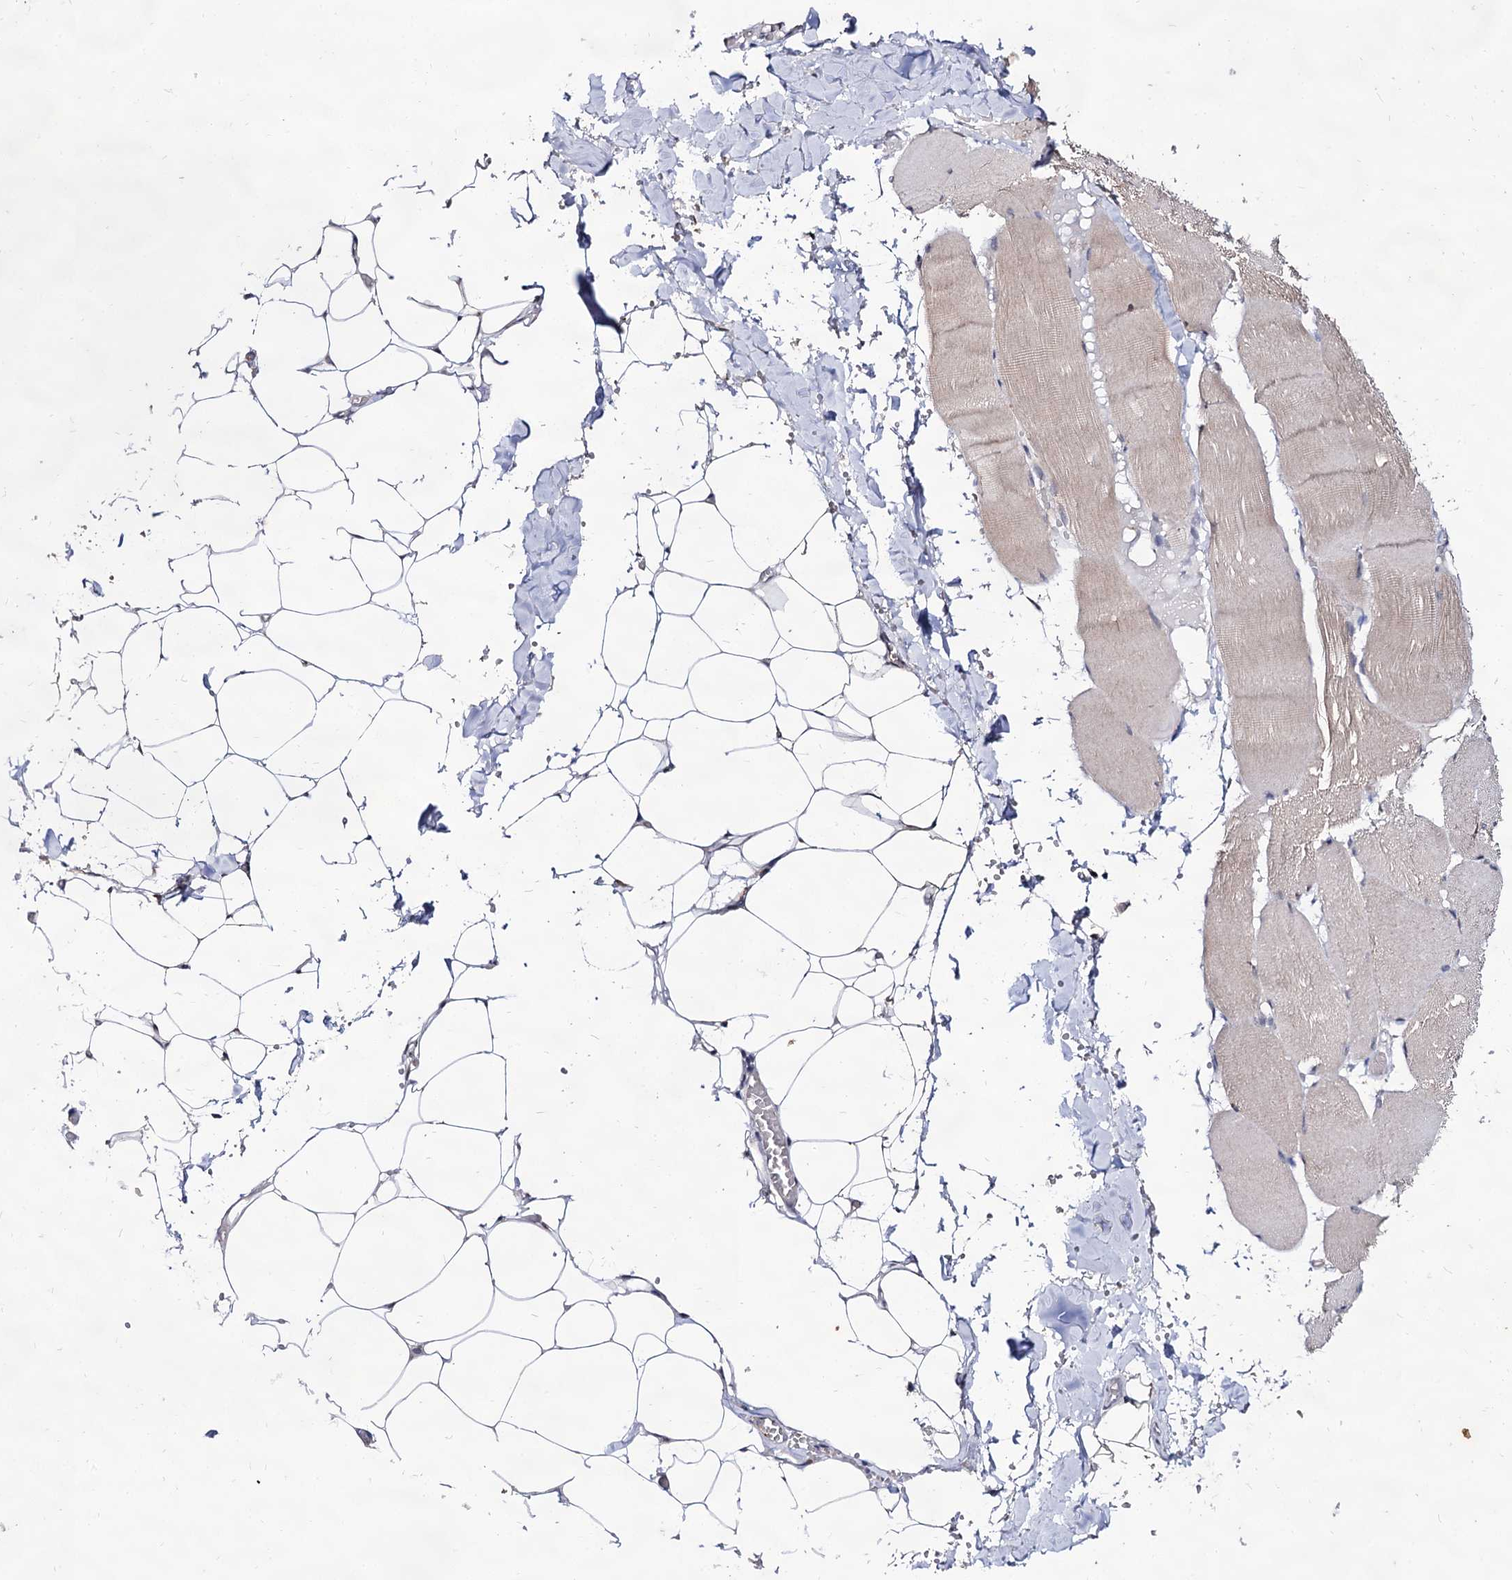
{"staining": {"intensity": "weak", "quantity": "<25%", "location": "cytoplasmic/membranous"}, "tissue": "adipose tissue", "cell_type": "Adipocytes", "image_type": "normal", "snomed": [{"axis": "morphology", "description": "Normal tissue, NOS"}, {"axis": "topography", "description": "Skeletal muscle"}, {"axis": "topography", "description": "Peripheral nerve tissue"}], "caption": "An IHC histopathology image of unremarkable adipose tissue is shown. There is no staining in adipocytes of adipose tissue. (DAB immunohistochemistry visualized using brightfield microscopy, high magnification).", "gene": "ARFIP2", "patient": {"sex": "female", "age": 55}}